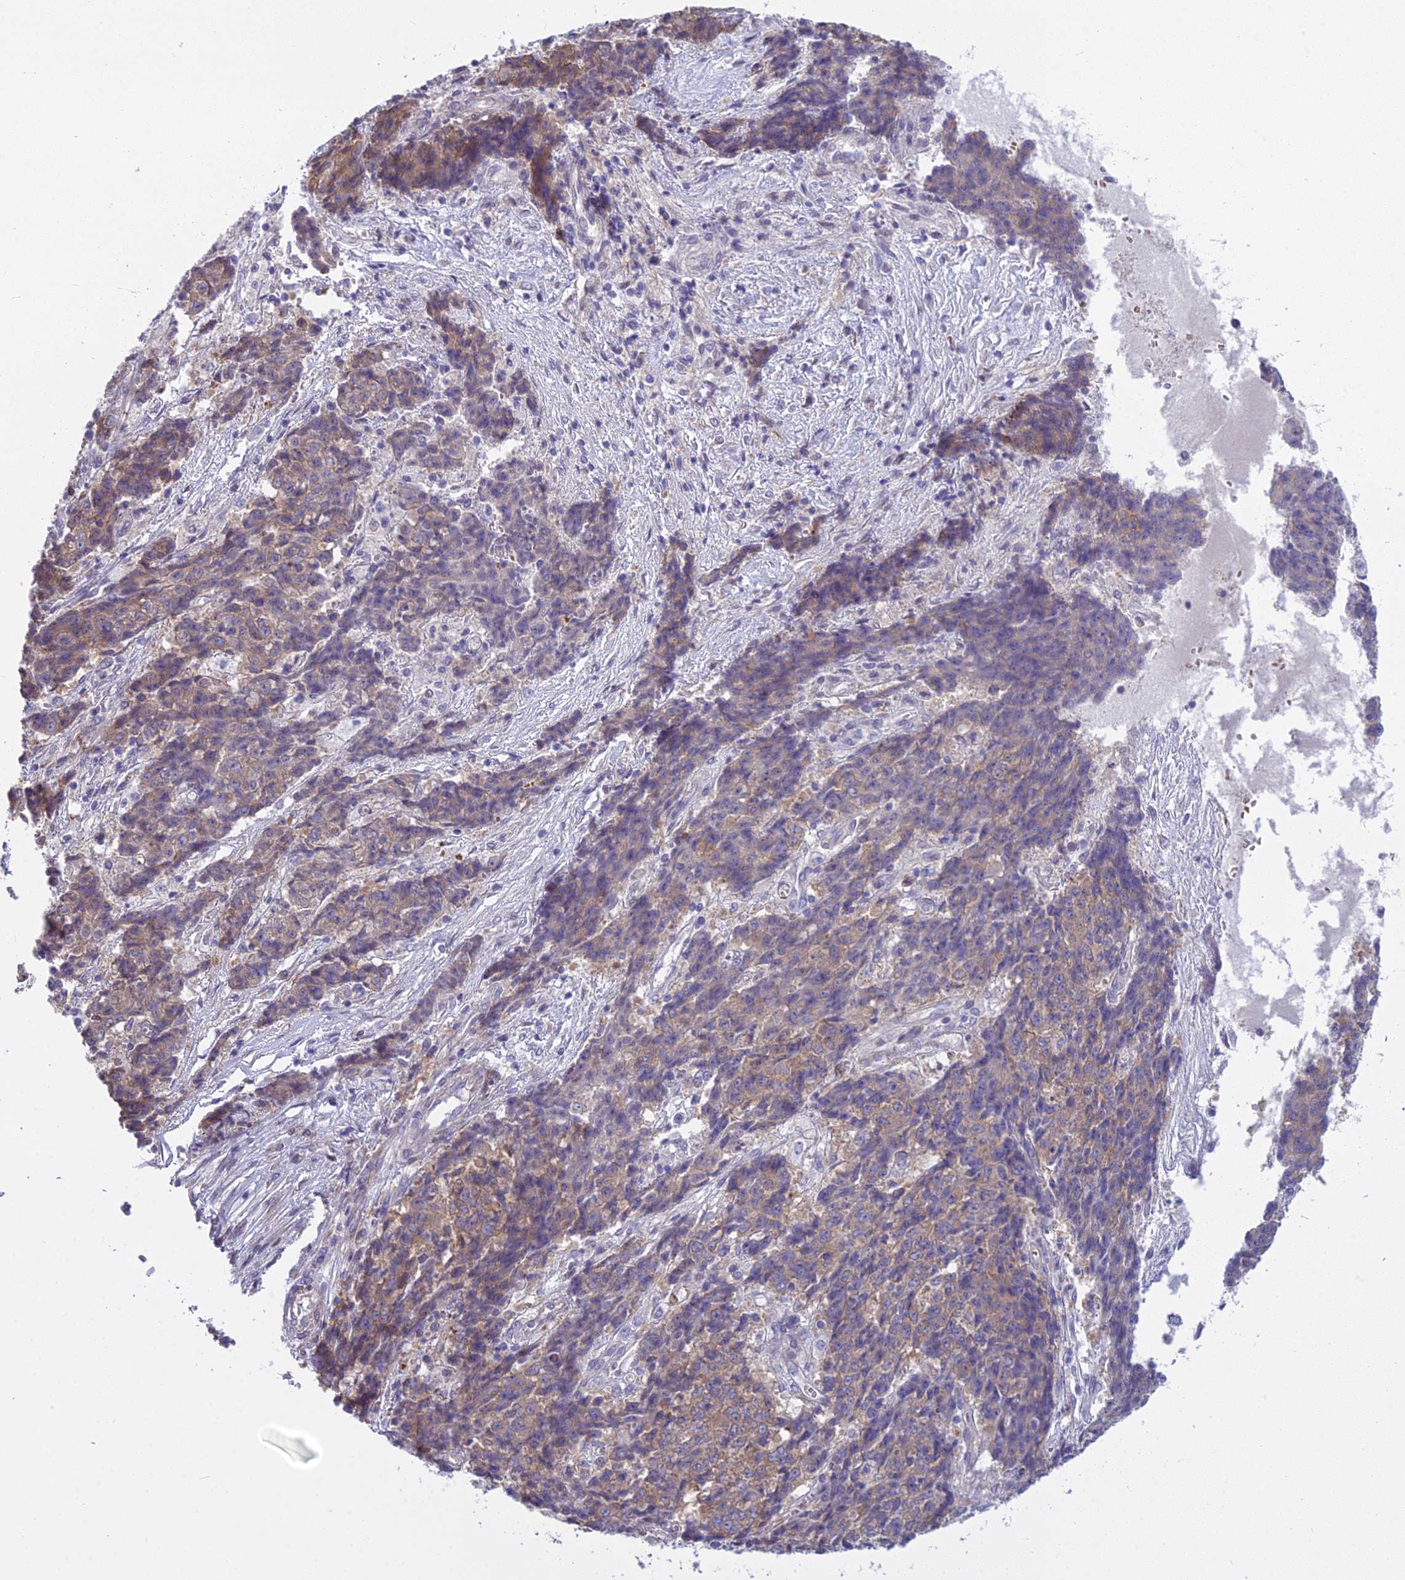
{"staining": {"intensity": "weak", "quantity": "25%-75%", "location": "cytoplasmic/membranous"}, "tissue": "ovarian cancer", "cell_type": "Tumor cells", "image_type": "cancer", "snomed": [{"axis": "morphology", "description": "Carcinoma, endometroid"}, {"axis": "topography", "description": "Ovary"}], "caption": "Ovarian endometroid carcinoma stained for a protein (brown) exhibits weak cytoplasmic/membranous positive positivity in approximately 25%-75% of tumor cells.", "gene": "PCDHB14", "patient": {"sex": "female", "age": 42}}